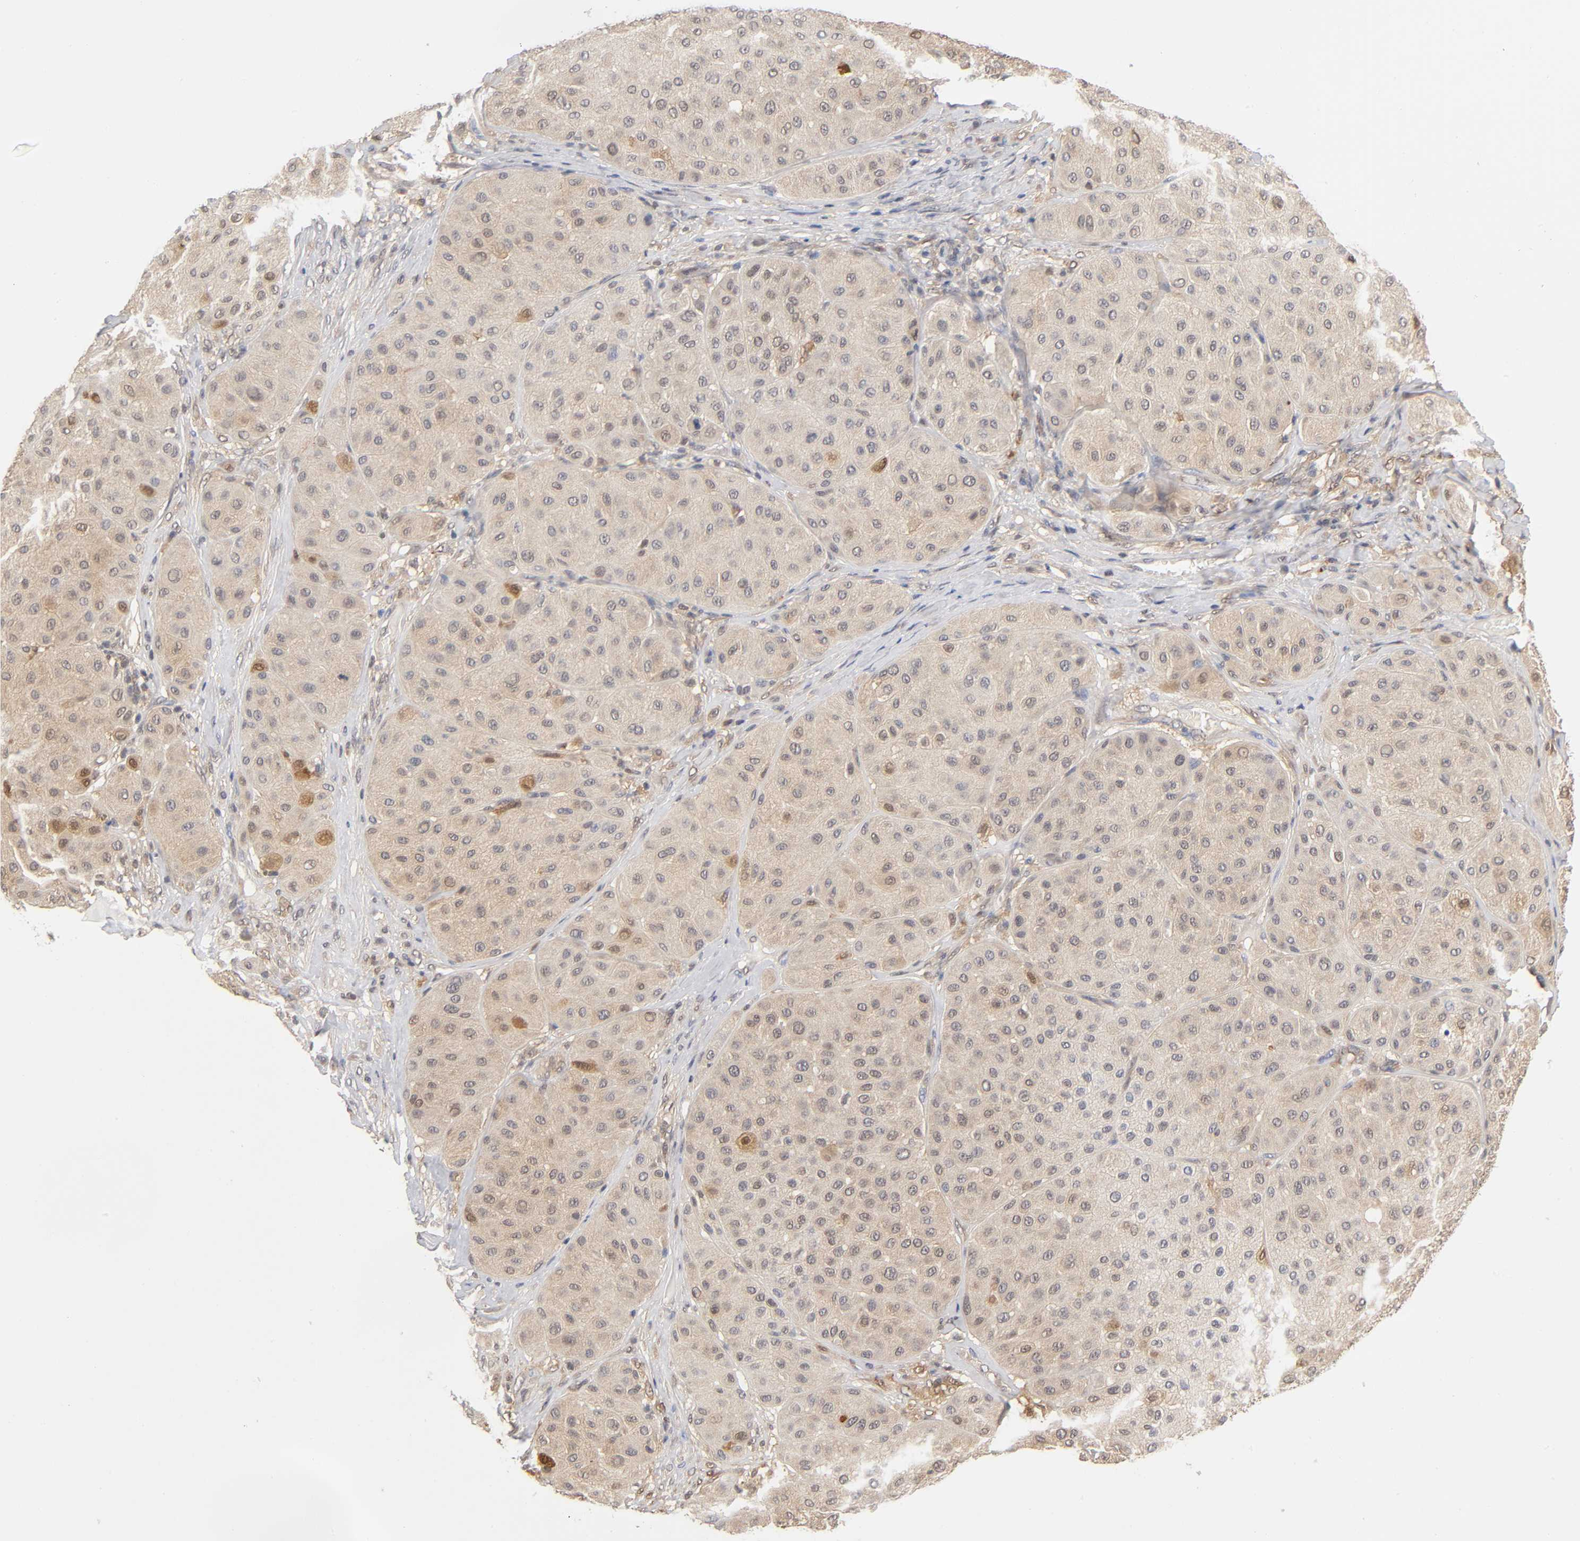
{"staining": {"intensity": "weak", "quantity": ">75%", "location": "cytoplasmic/membranous"}, "tissue": "melanoma", "cell_type": "Tumor cells", "image_type": "cancer", "snomed": [{"axis": "morphology", "description": "Normal tissue, NOS"}, {"axis": "morphology", "description": "Malignant melanoma, Metastatic site"}, {"axis": "topography", "description": "Skin"}], "caption": "Human malignant melanoma (metastatic site) stained for a protein (brown) shows weak cytoplasmic/membranous positive expression in approximately >75% of tumor cells.", "gene": "DFFB", "patient": {"sex": "male", "age": 41}}